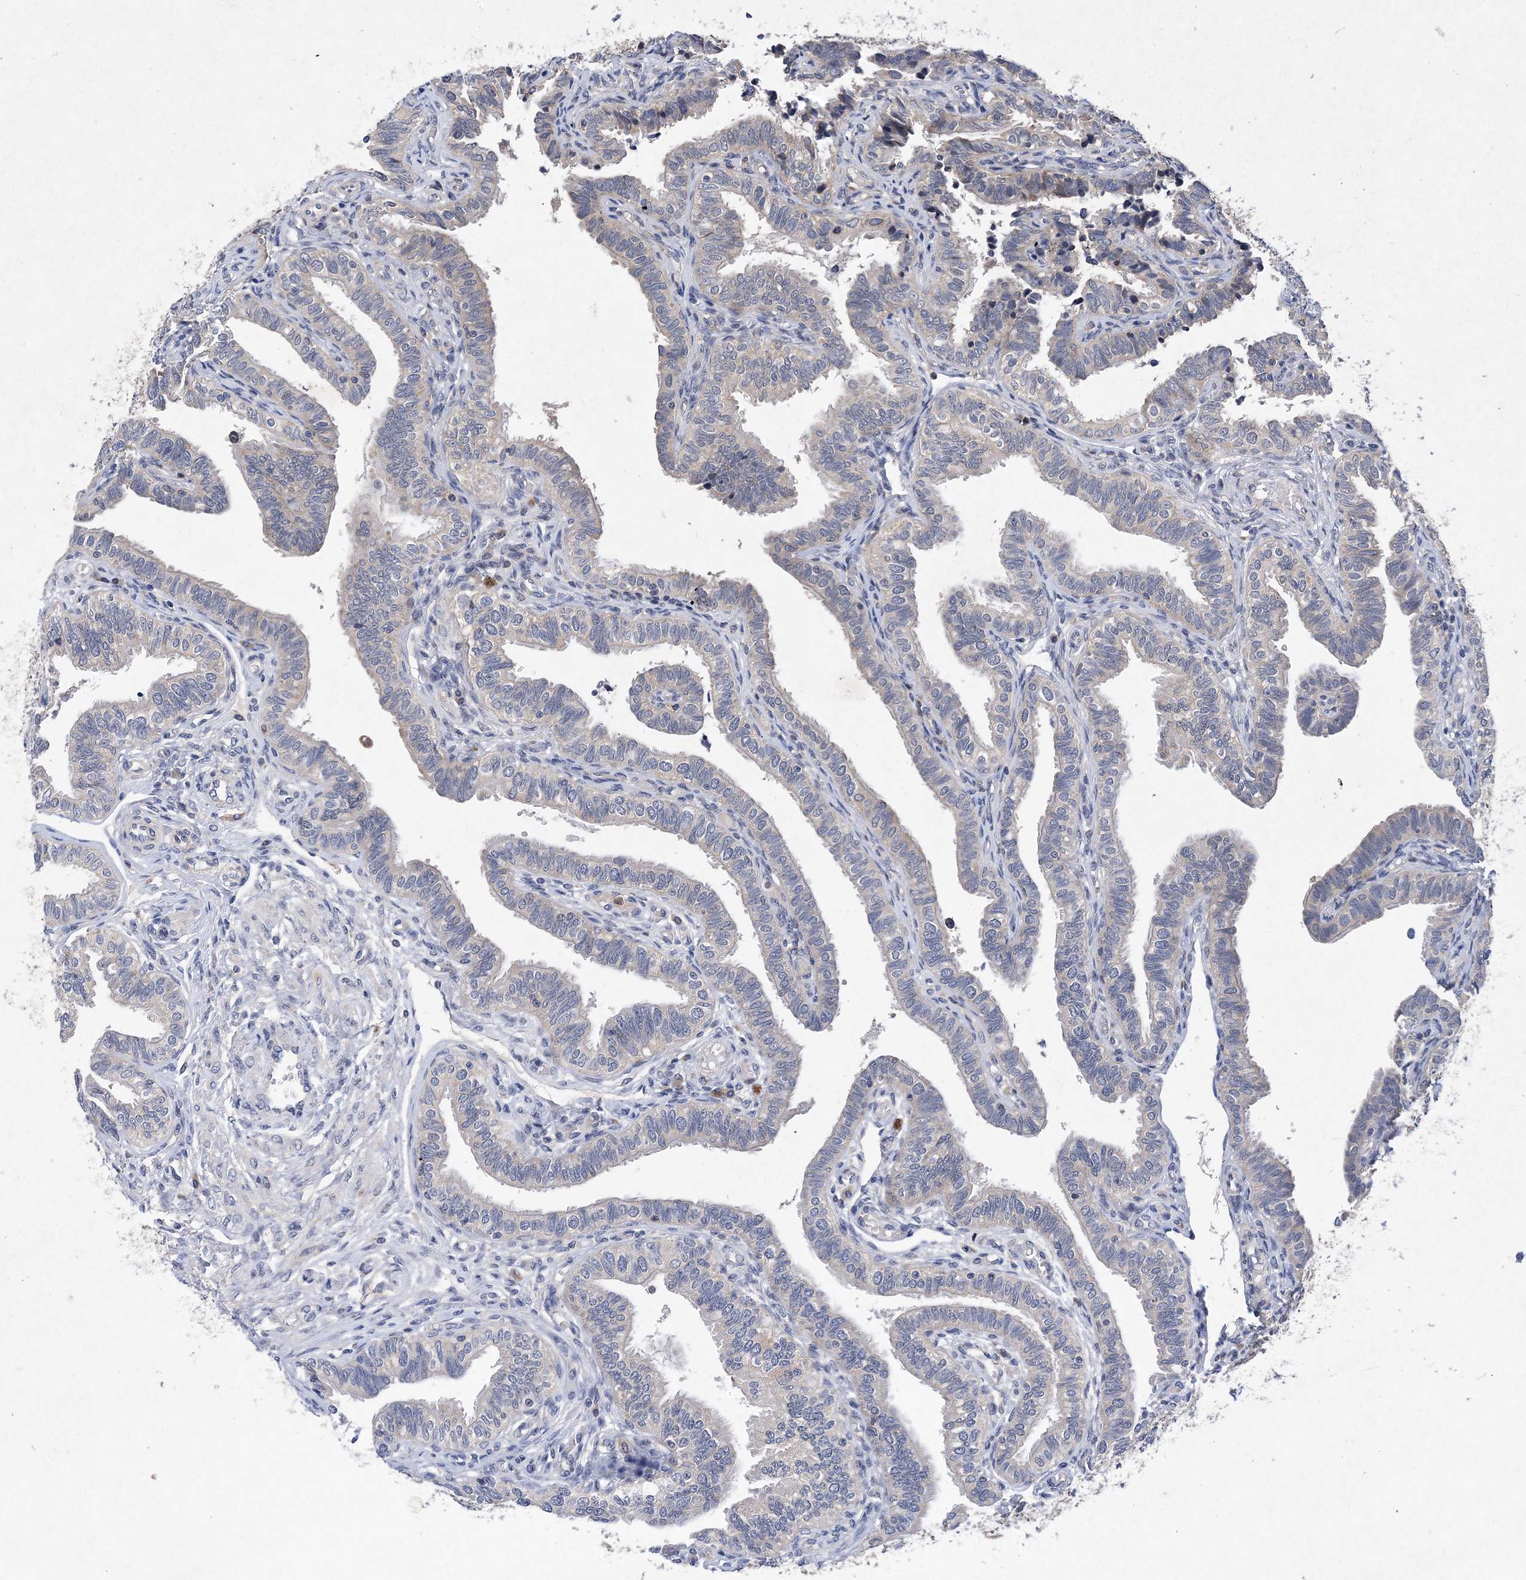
{"staining": {"intensity": "weak", "quantity": "25%-75%", "location": "cytoplasmic/membranous"}, "tissue": "fallopian tube", "cell_type": "Glandular cells", "image_type": "normal", "snomed": [{"axis": "morphology", "description": "Normal tissue, NOS"}, {"axis": "topography", "description": "Fallopian tube"}], "caption": "Fallopian tube stained with DAB (3,3'-diaminobenzidine) IHC displays low levels of weak cytoplasmic/membranous positivity in approximately 25%-75% of glandular cells.", "gene": "PROSER1", "patient": {"sex": "female", "age": 39}}